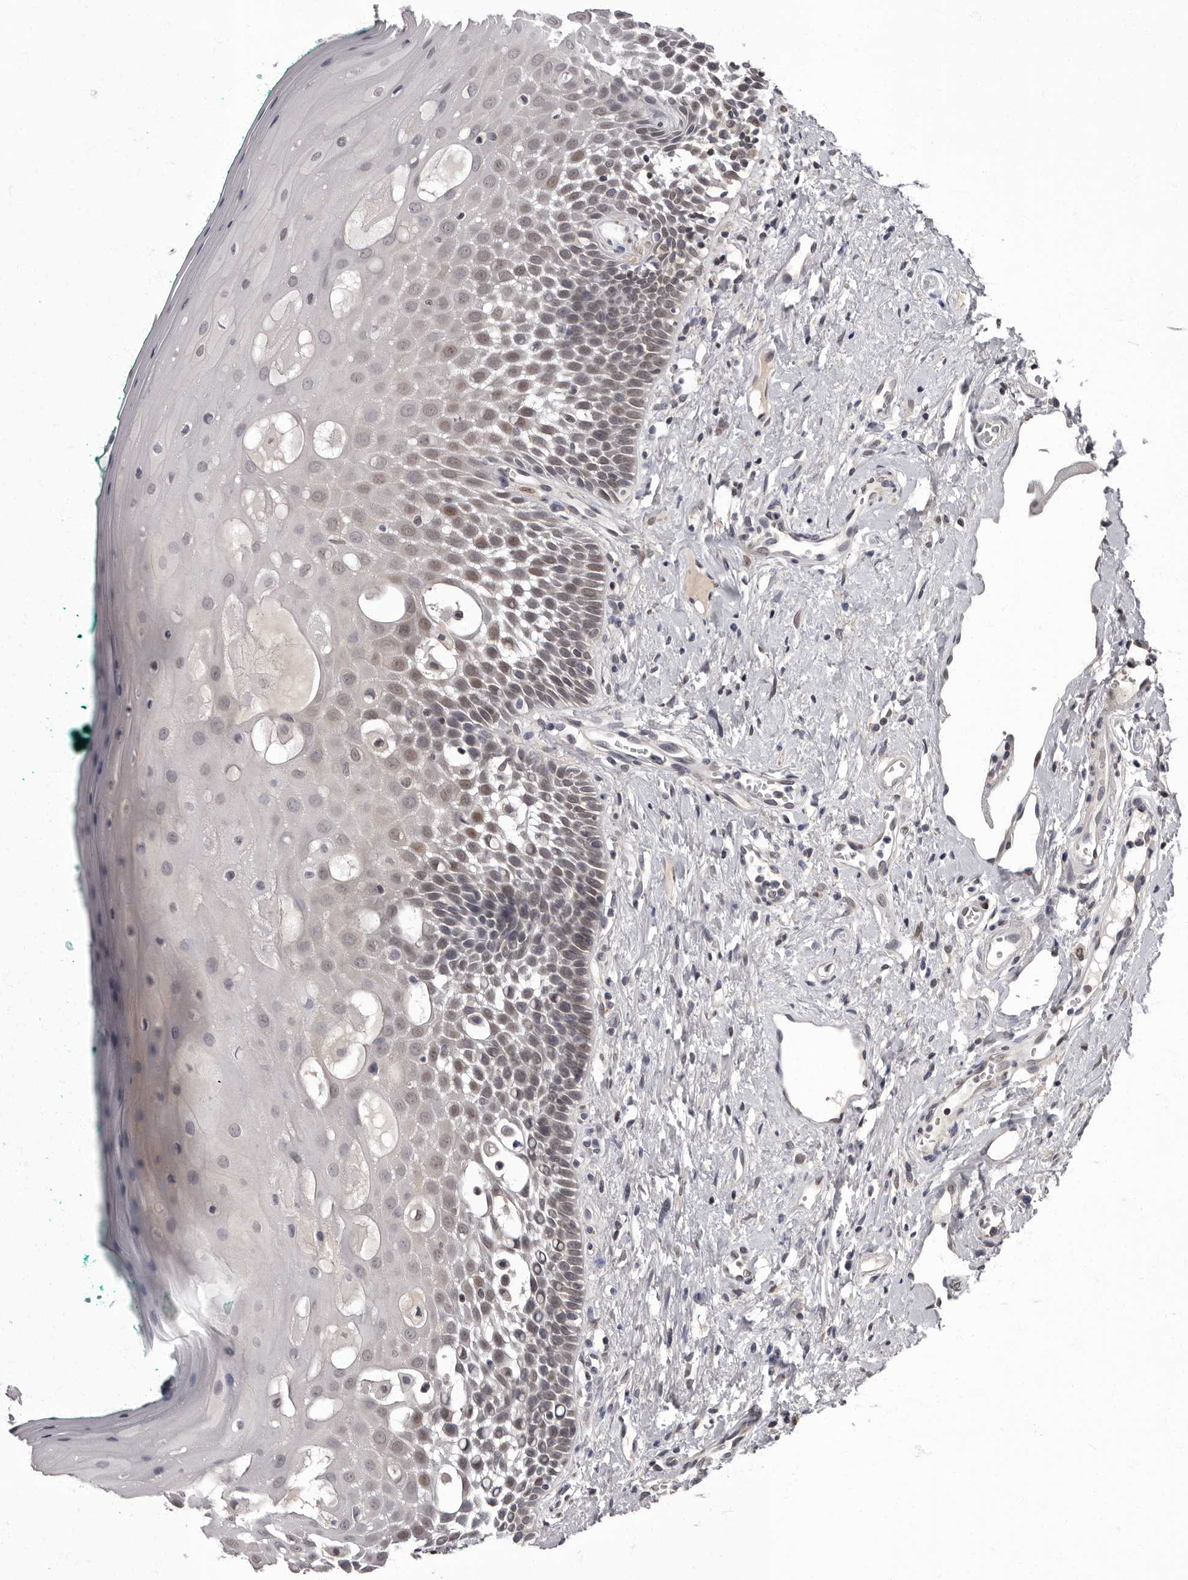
{"staining": {"intensity": "moderate", "quantity": "25%-75%", "location": "nuclear"}, "tissue": "oral mucosa", "cell_type": "Squamous epithelial cells", "image_type": "normal", "snomed": [{"axis": "morphology", "description": "Normal tissue, NOS"}, {"axis": "topography", "description": "Oral tissue"}], "caption": "Squamous epithelial cells display medium levels of moderate nuclear expression in about 25%-75% of cells in benign human oral mucosa.", "gene": "C1orf50", "patient": {"sex": "female", "age": 70}}